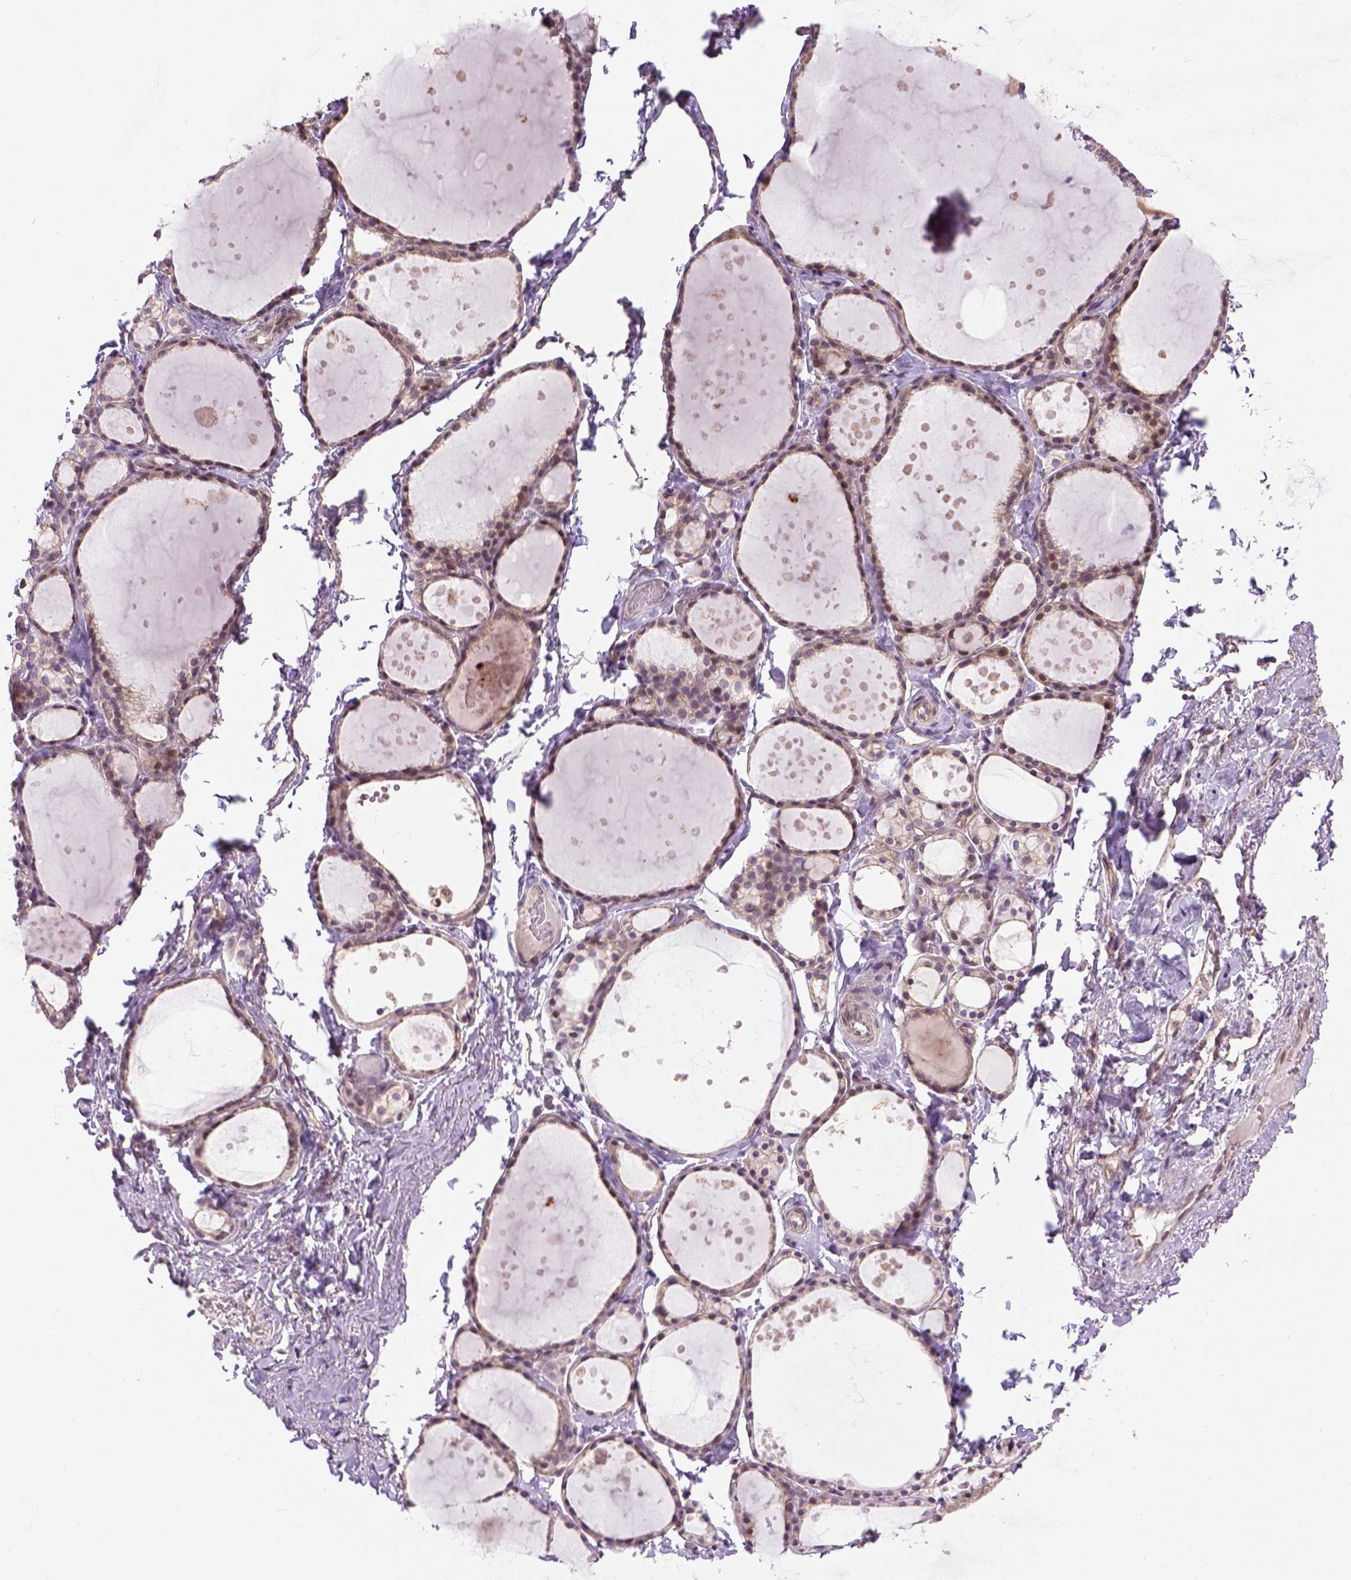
{"staining": {"intensity": "weak", "quantity": "25%-75%", "location": "cytoplasmic/membranous"}, "tissue": "thyroid gland", "cell_type": "Glandular cells", "image_type": "normal", "snomed": [{"axis": "morphology", "description": "Normal tissue, NOS"}, {"axis": "topography", "description": "Thyroid gland"}], "caption": "DAB immunohistochemical staining of unremarkable human thyroid gland exhibits weak cytoplasmic/membranous protein staining in approximately 25%-75% of glandular cells.", "gene": "KAZN", "patient": {"sex": "male", "age": 68}}